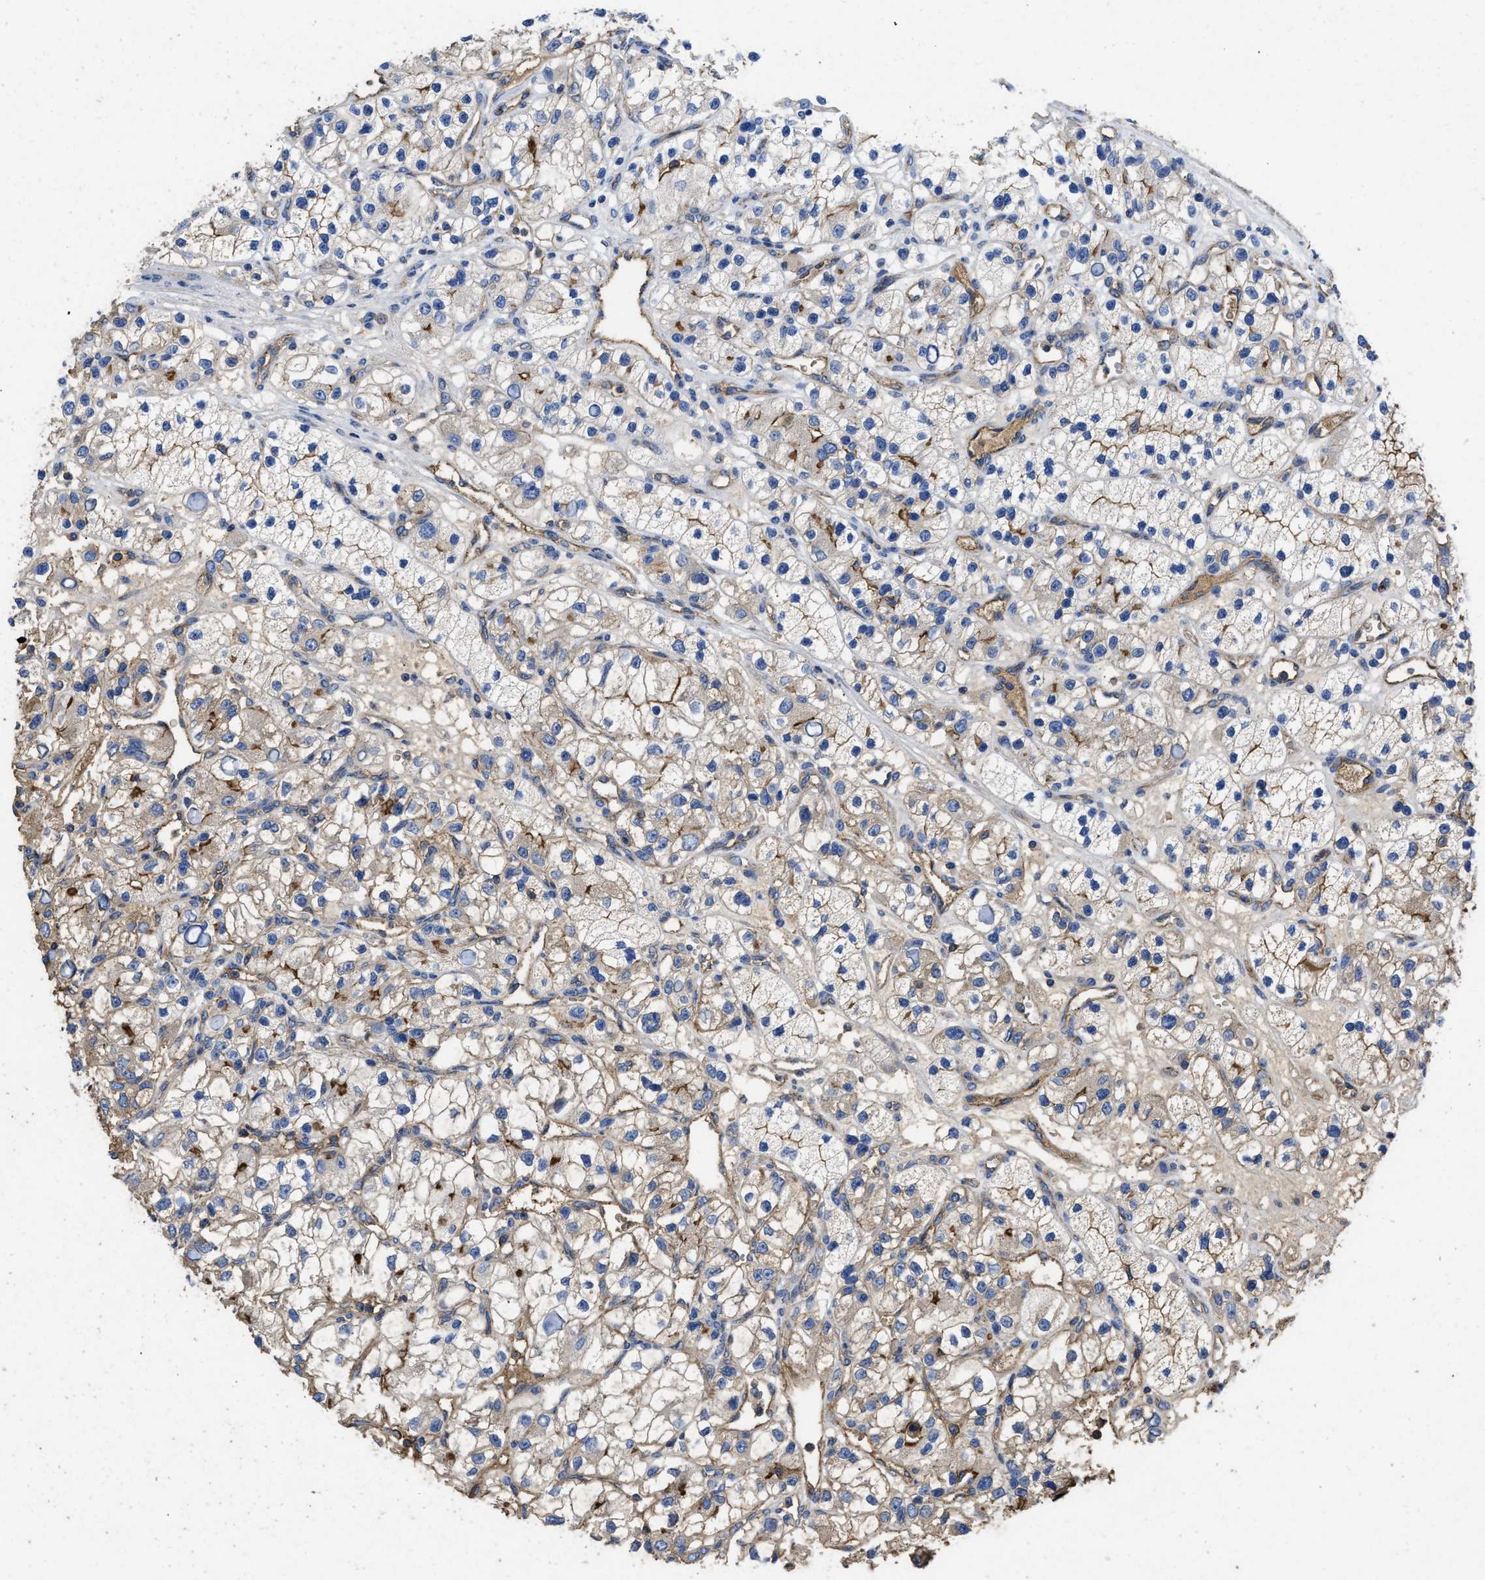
{"staining": {"intensity": "moderate", "quantity": "25%-75%", "location": "cytoplasmic/membranous"}, "tissue": "renal cancer", "cell_type": "Tumor cells", "image_type": "cancer", "snomed": [{"axis": "morphology", "description": "Adenocarcinoma, NOS"}, {"axis": "topography", "description": "Kidney"}], "caption": "This photomicrograph reveals adenocarcinoma (renal) stained with IHC to label a protein in brown. The cytoplasmic/membranous of tumor cells show moderate positivity for the protein. Nuclei are counter-stained blue.", "gene": "USP4", "patient": {"sex": "female", "age": 57}}